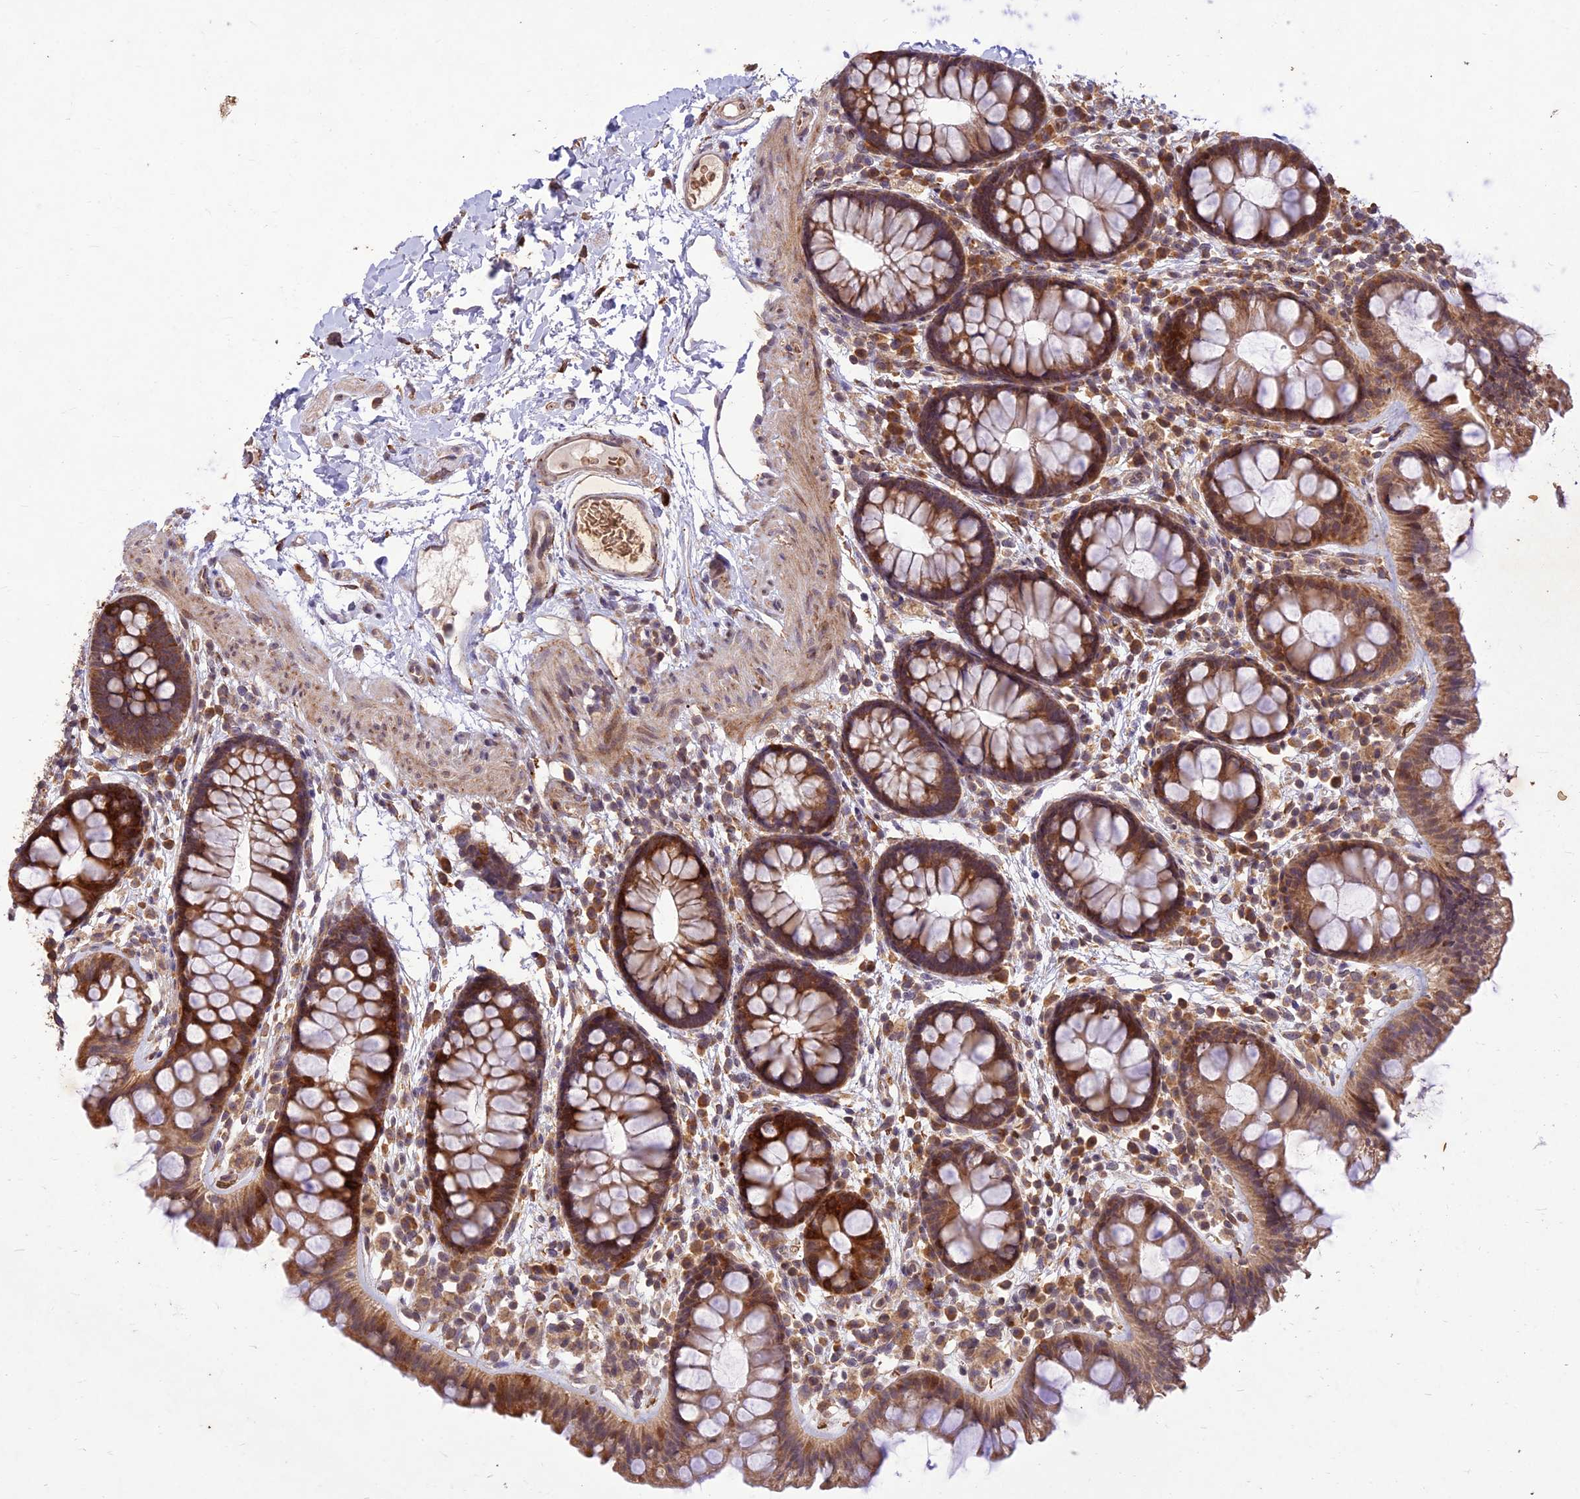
{"staining": {"intensity": "weak", "quantity": ">75%", "location": "cytoplasmic/membranous"}, "tissue": "colon", "cell_type": "Endothelial cells", "image_type": "normal", "snomed": [{"axis": "morphology", "description": "Normal tissue, NOS"}, {"axis": "topography", "description": "Colon"}], "caption": "Protein expression analysis of benign colon shows weak cytoplasmic/membranous expression in approximately >75% of endothelial cells. The staining was performed using DAB to visualize the protein expression in brown, while the nuclei were stained in blue with hematoxylin (Magnification: 20x).", "gene": "PPP1R11", "patient": {"sex": "female", "age": 62}}